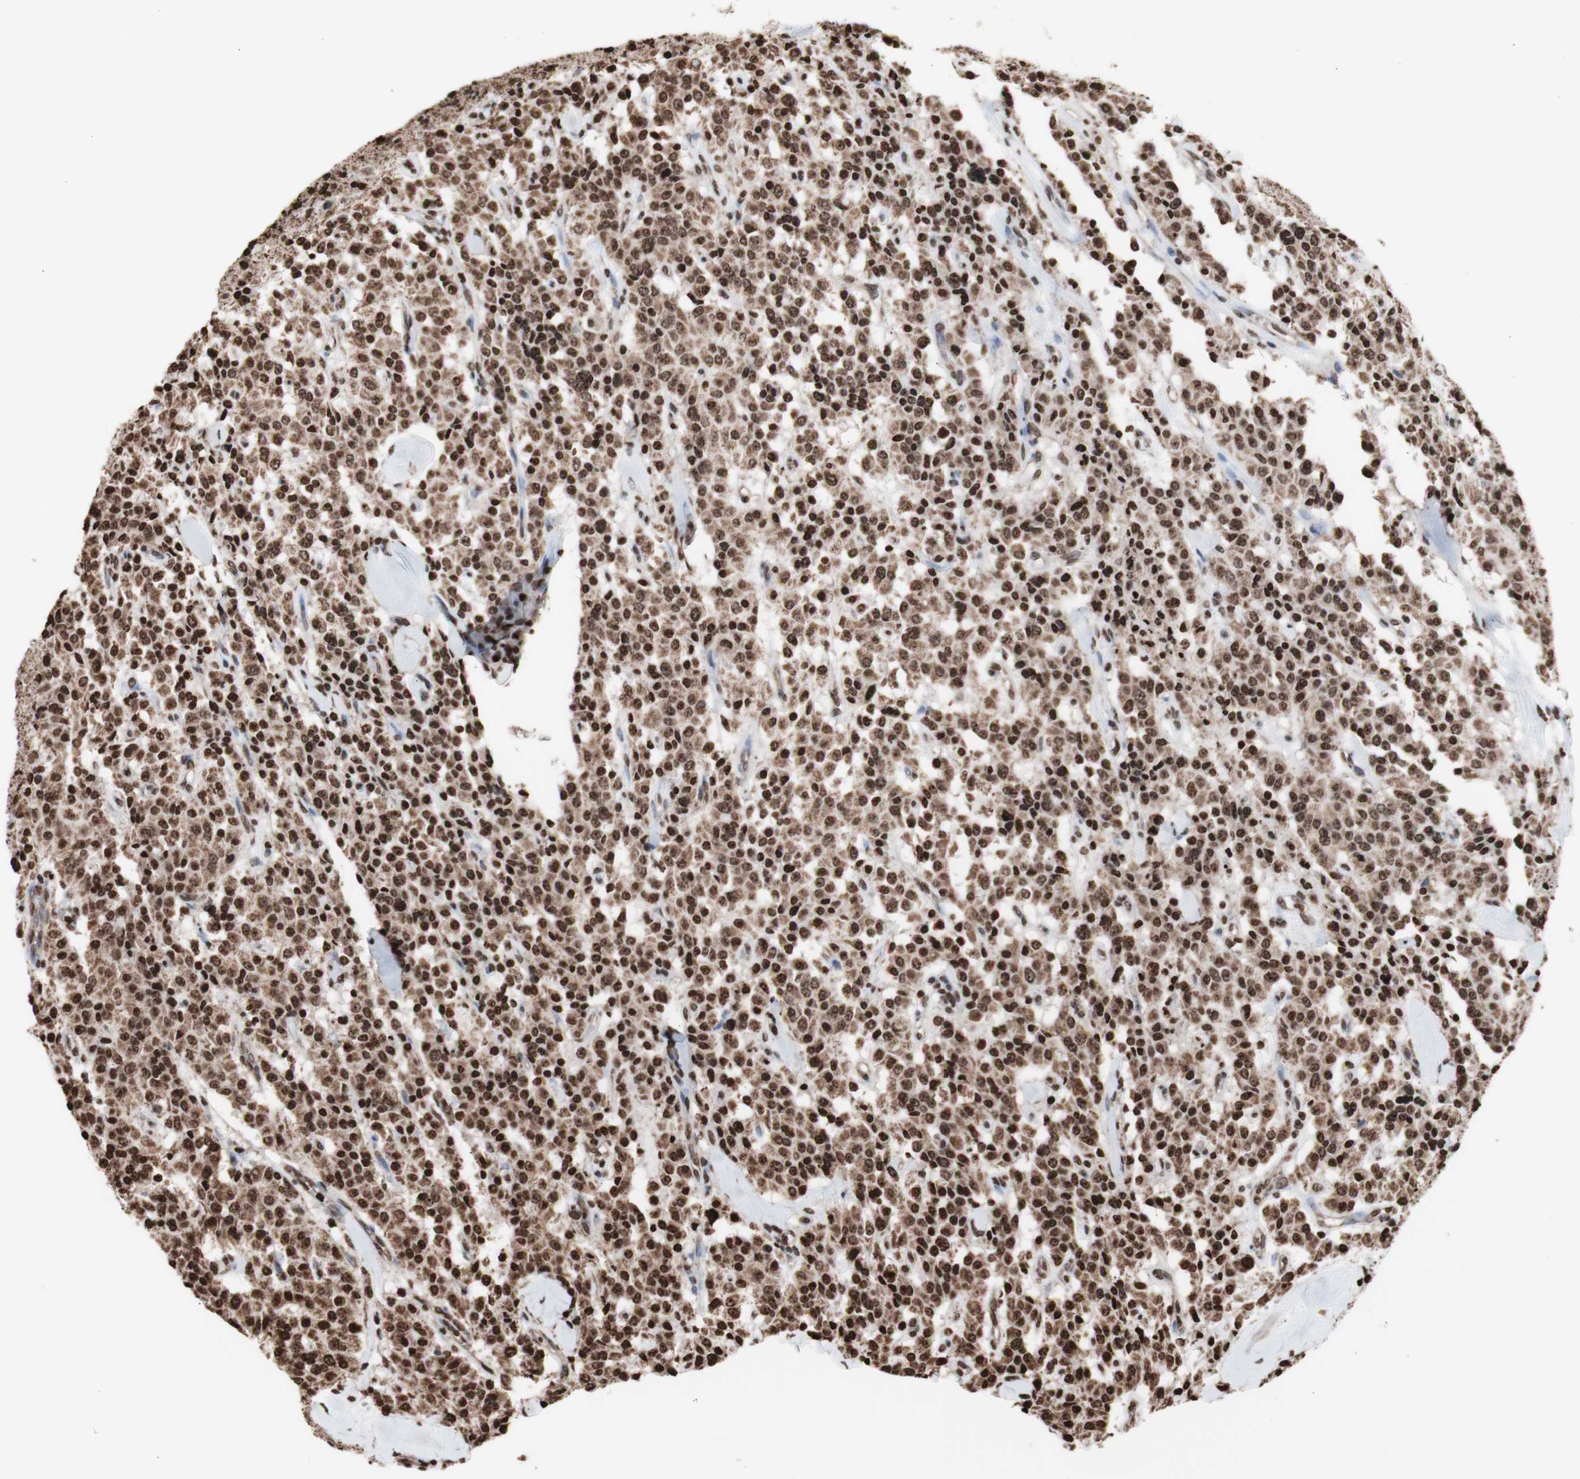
{"staining": {"intensity": "strong", "quantity": ">75%", "location": "cytoplasmic/membranous,nuclear"}, "tissue": "carcinoid", "cell_type": "Tumor cells", "image_type": "cancer", "snomed": [{"axis": "morphology", "description": "Carcinoid, malignant, NOS"}, {"axis": "topography", "description": "Lung"}], "caption": "Protein expression analysis of human carcinoid reveals strong cytoplasmic/membranous and nuclear staining in approximately >75% of tumor cells. The staining is performed using DAB brown chromogen to label protein expression. The nuclei are counter-stained blue using hematoxylin.", "gene": "SNAI2", "patient": {"sex": "male", "age": 30}}